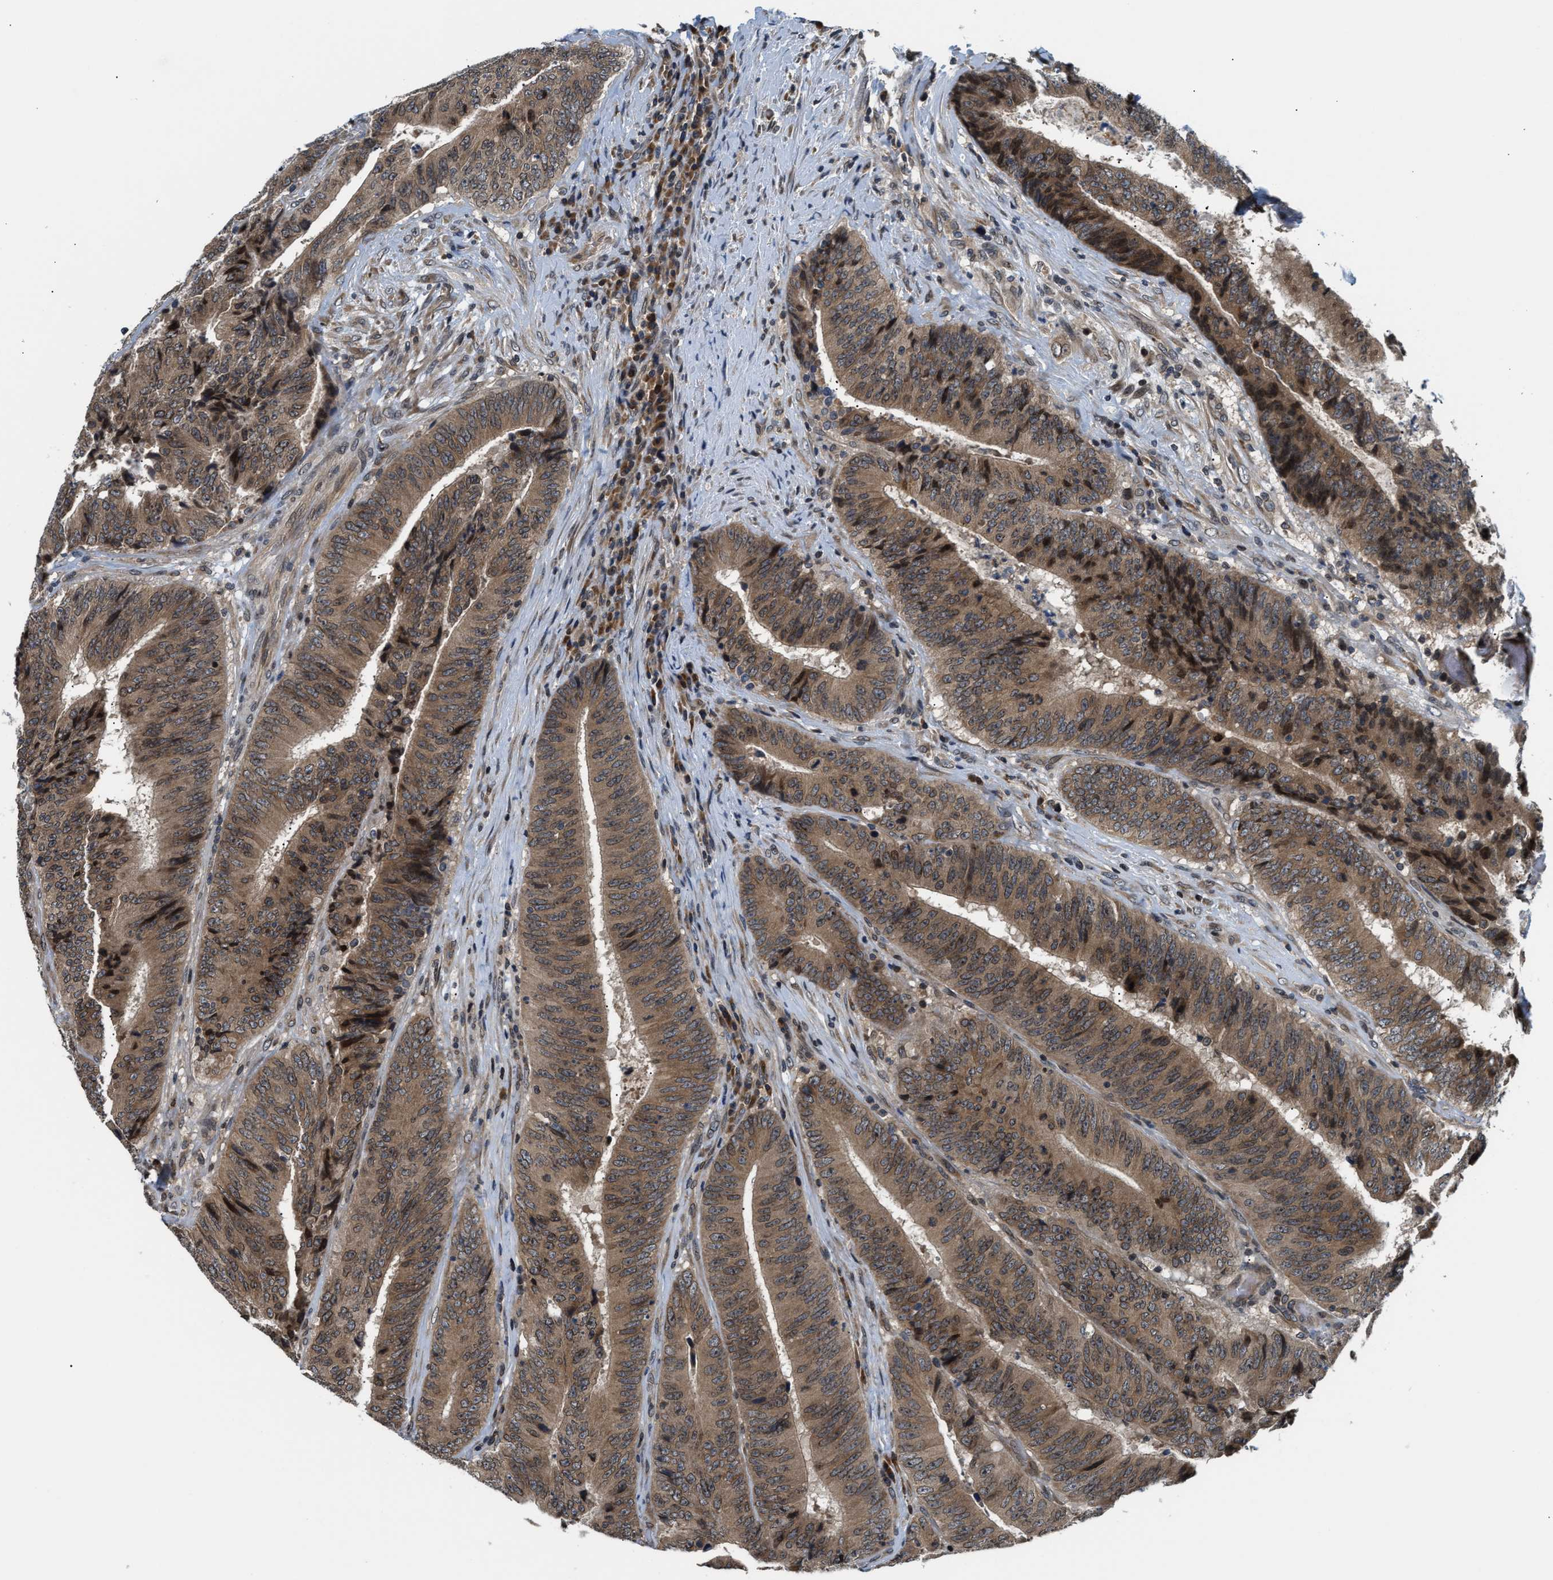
{"staining": {"intensity": "moderate", "quantity": ">75%", "location": "cytoplasmic/membranous"}, "tissue": "colorectal cancer", "cell_type": "Tumor cells", "image_type": "cancer", "snomed": [{"axis": "morphology", "description": "Adenocarcinoma, NOS"}, {"axis": "topography", "description": "Rectum"}], "caption": "Immunohistochemical staining of human colorectal cancer reveals medium levels of moderate cytoplasmic/membranous staining in about >75% of tumor cells. (brown staining indicates protein expression, while blue staining denotes nuclei).", "gene": "RAB29", "patient": {"sex": "male", "age": 72}}